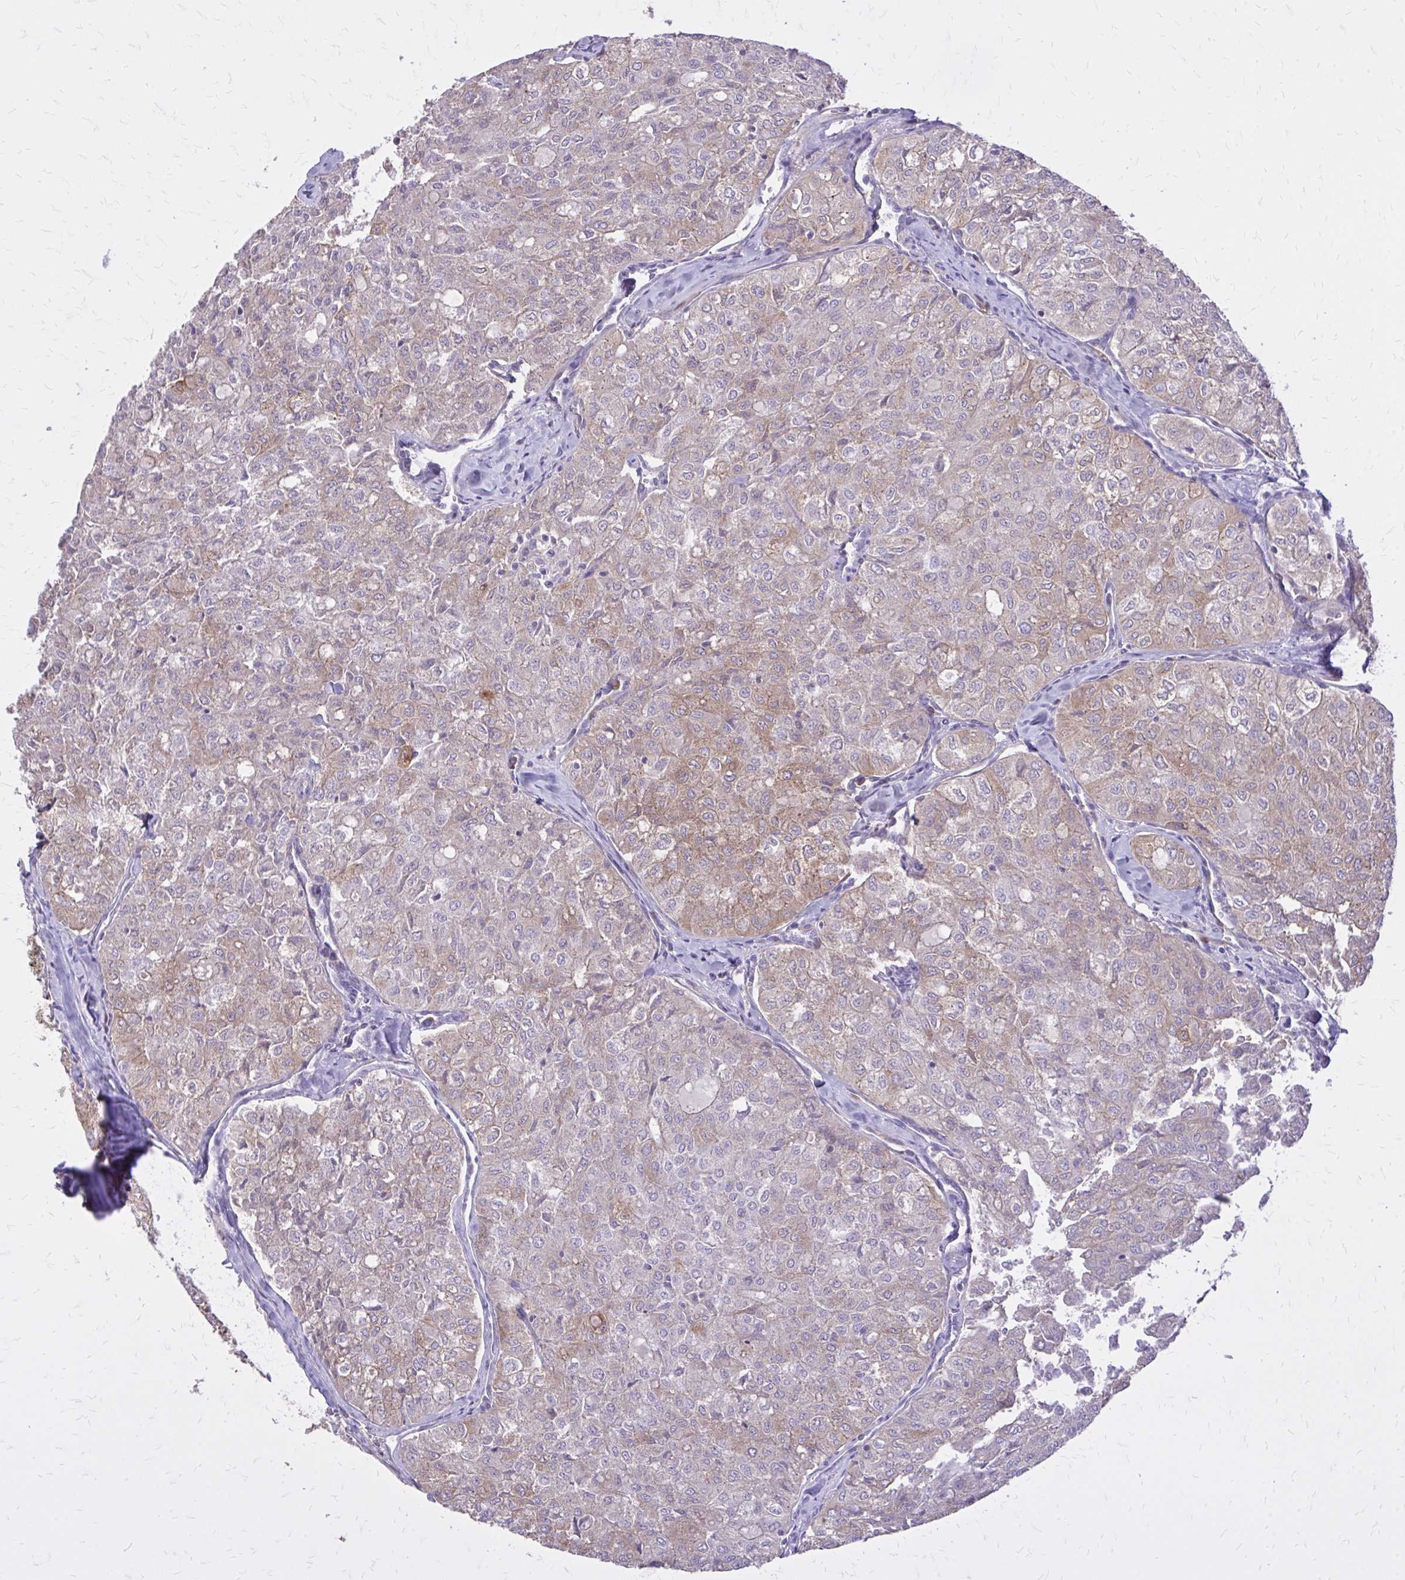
{"staining": {"intensity": "weak", "quantity": "25%-75%", "location": "cytoplasmic/membranous"}, "tissue": "thyroid cancer", "cell_type": "Tumor cells", "image_type": "cancer", "snomed": [{"axis": "morphology", "description": "Follicular adenoma carcinoma, NOS"}, {"axis": "topography", "description": "Thyroid gland"}], "caption": "A micrograph of follicular adenoma carcinoma (thyroid) stained for a protein shows weak cytoplasmic/membranous brown staining in tumor cells.", "gene": "EPB41L1", "patient": {"sex": "male", "age": 75}}